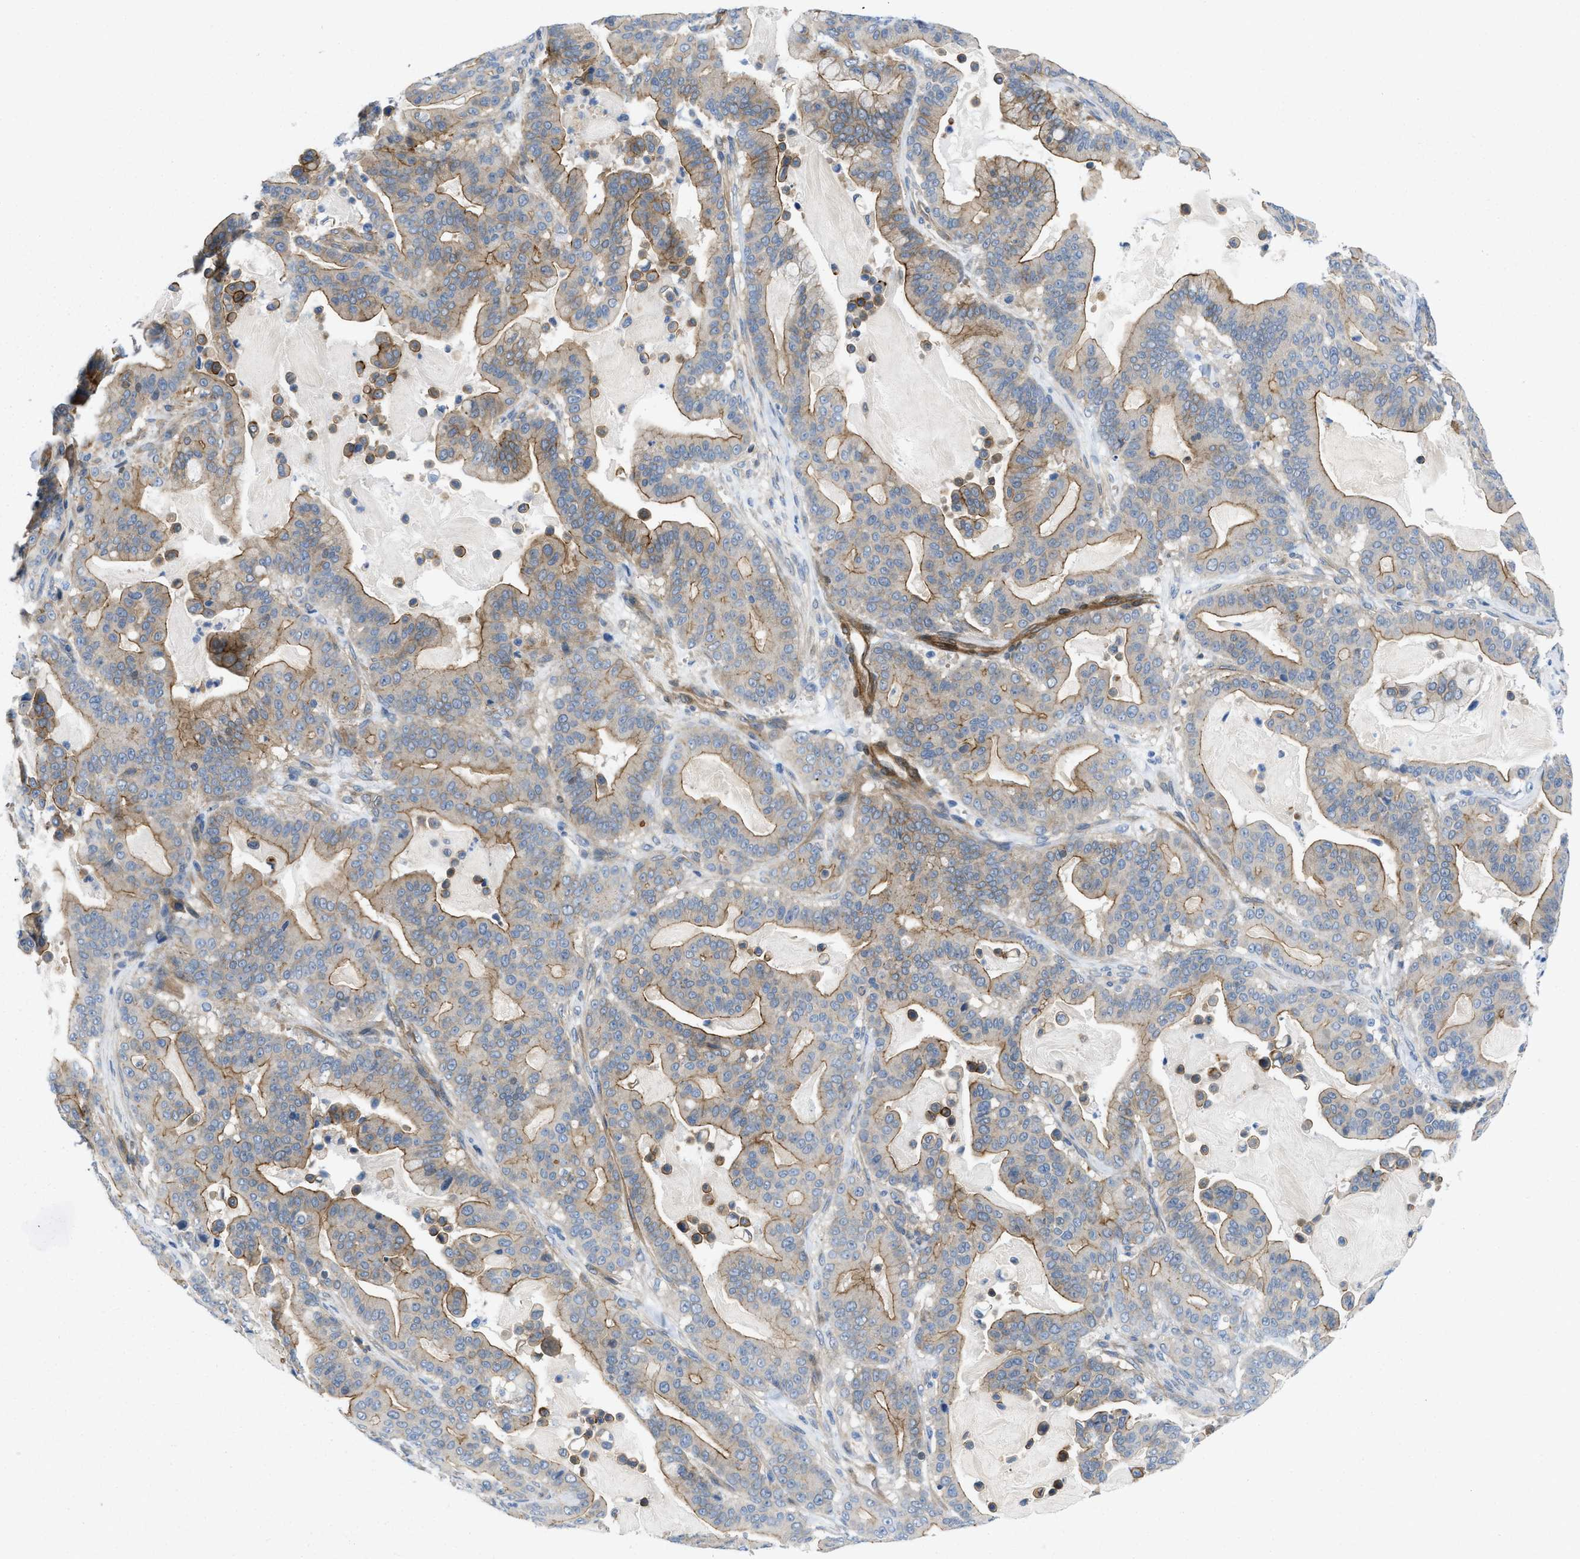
{"staining": {"intensity": "moderate", "quantity": "25%-75%", "location": "cytoplasmic/membranous"}, "tissue": "pancreatic cancer", "cell_type": "Tumor cells", "image_type": "cancer", "snomed": [{"axis": "morphology", "description": "Adenocarcinoma, NOS"}, {"axis": "topography", "description": "Pancreas"}], "caption": "Immunohistochemistry (IHC) micrograph of neoplastic tissue: pancreatic adenocarcinoma stained using immunohistochemistry (IHC) demonstrates medium levels of moderate protein expression localized specifically in the cytoplasmic/membranous of tumor cells, appearing as a cytoplasmic/membranous brown color.", "gene": "PDLIM5", "patient": {"sex": "male", "age": 63}}